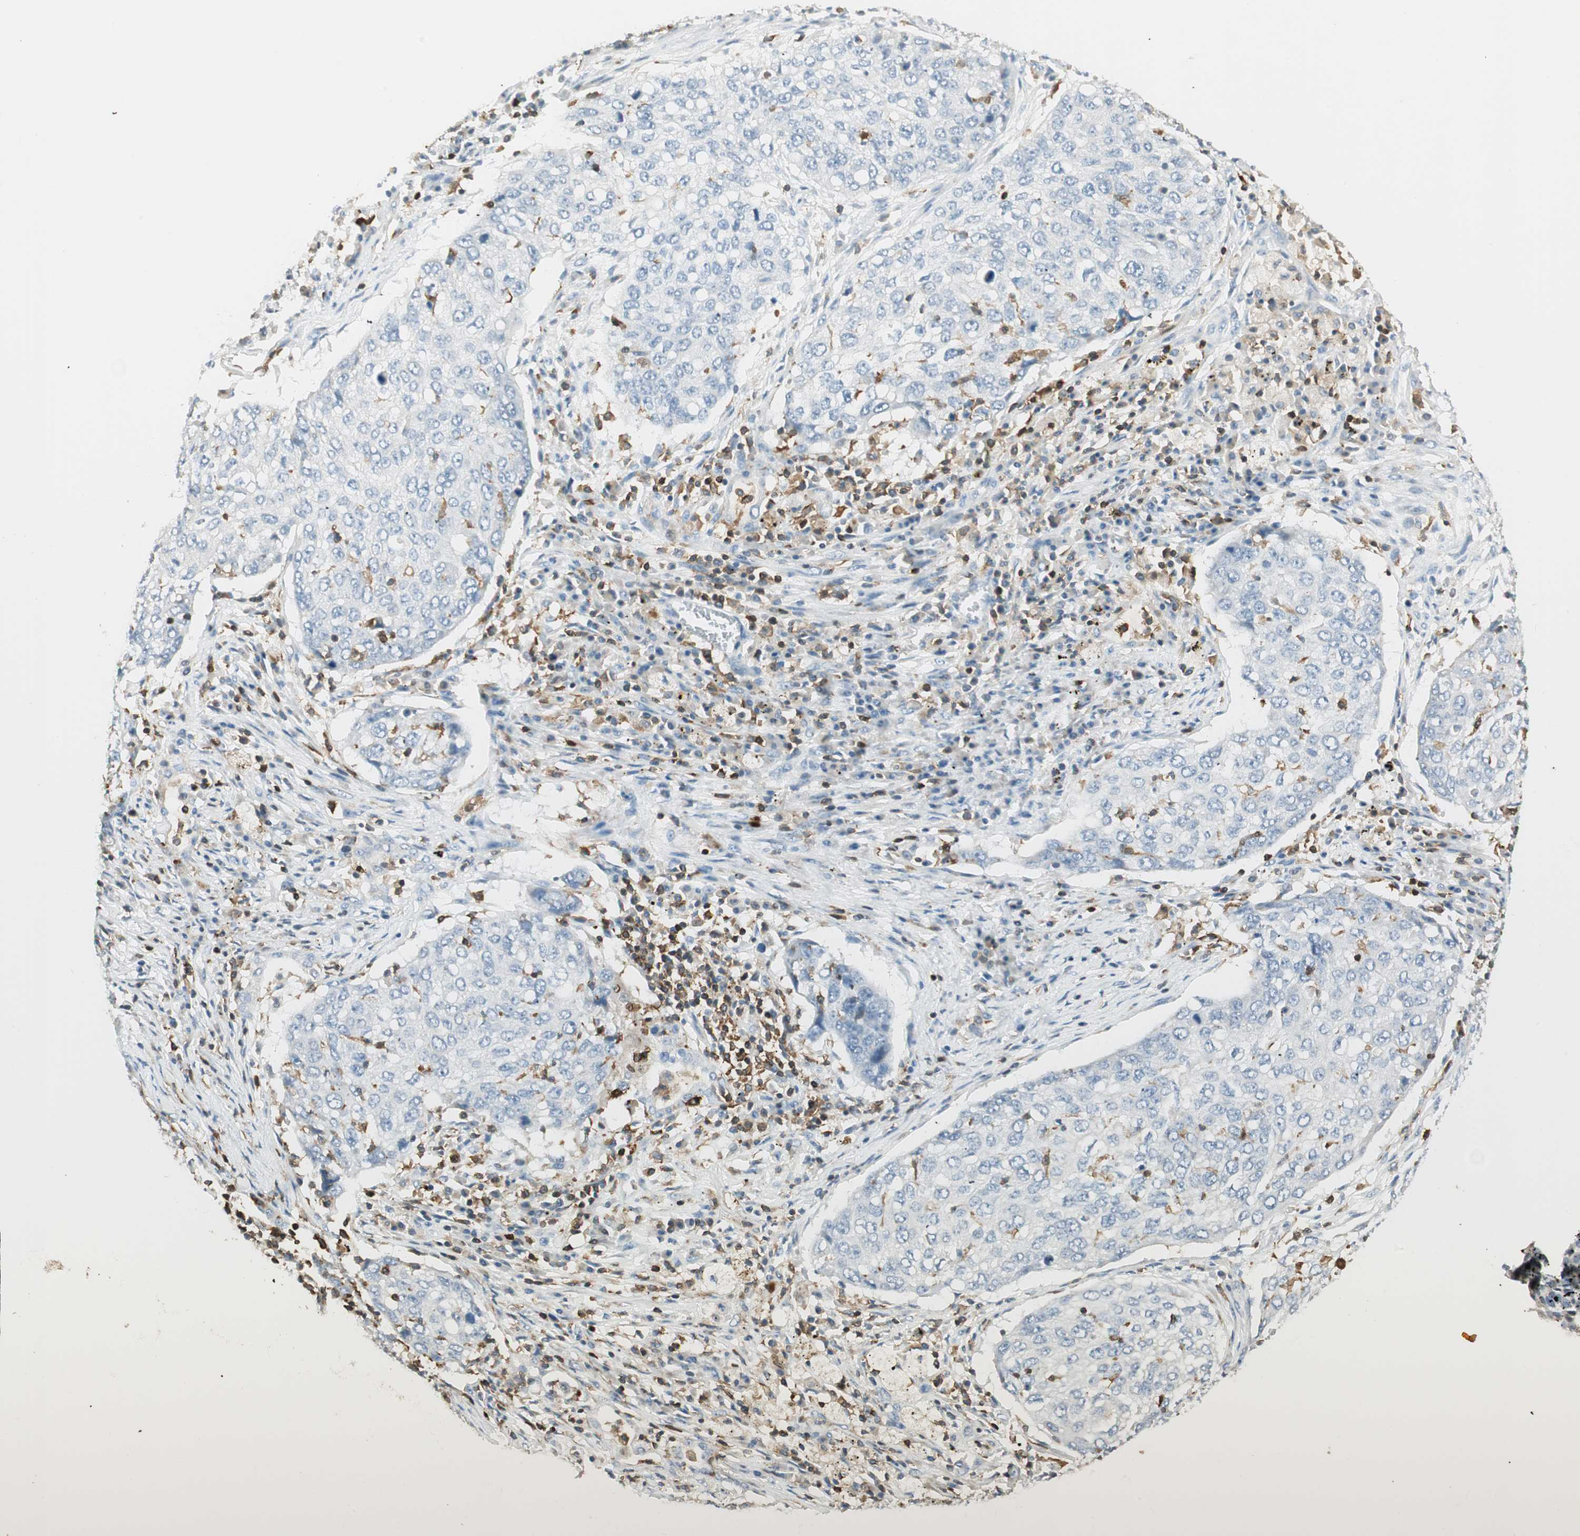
{"staining": {"intensity": "moderate", "quantity": "<25%", "location": "cytoplasmic/membranous"}, "tissue": "lung cancer", "cell_type": "Tumor cells", "image_type": "cancer", "snomed": [{"axis": "morphology", "description": "Squamous cell carcinoma, NOS"}, {"axis": "topography", "description": "Lung"}], "caption": "Approximately <25% of tumor cells in human lung squamous cell carcinoma show moderate cytoplasmic/membranous protein expression as visualized by brown immunohistochemical staining.", "gene": "HPGD", "patient": {"sex": "female", "age": 63}}